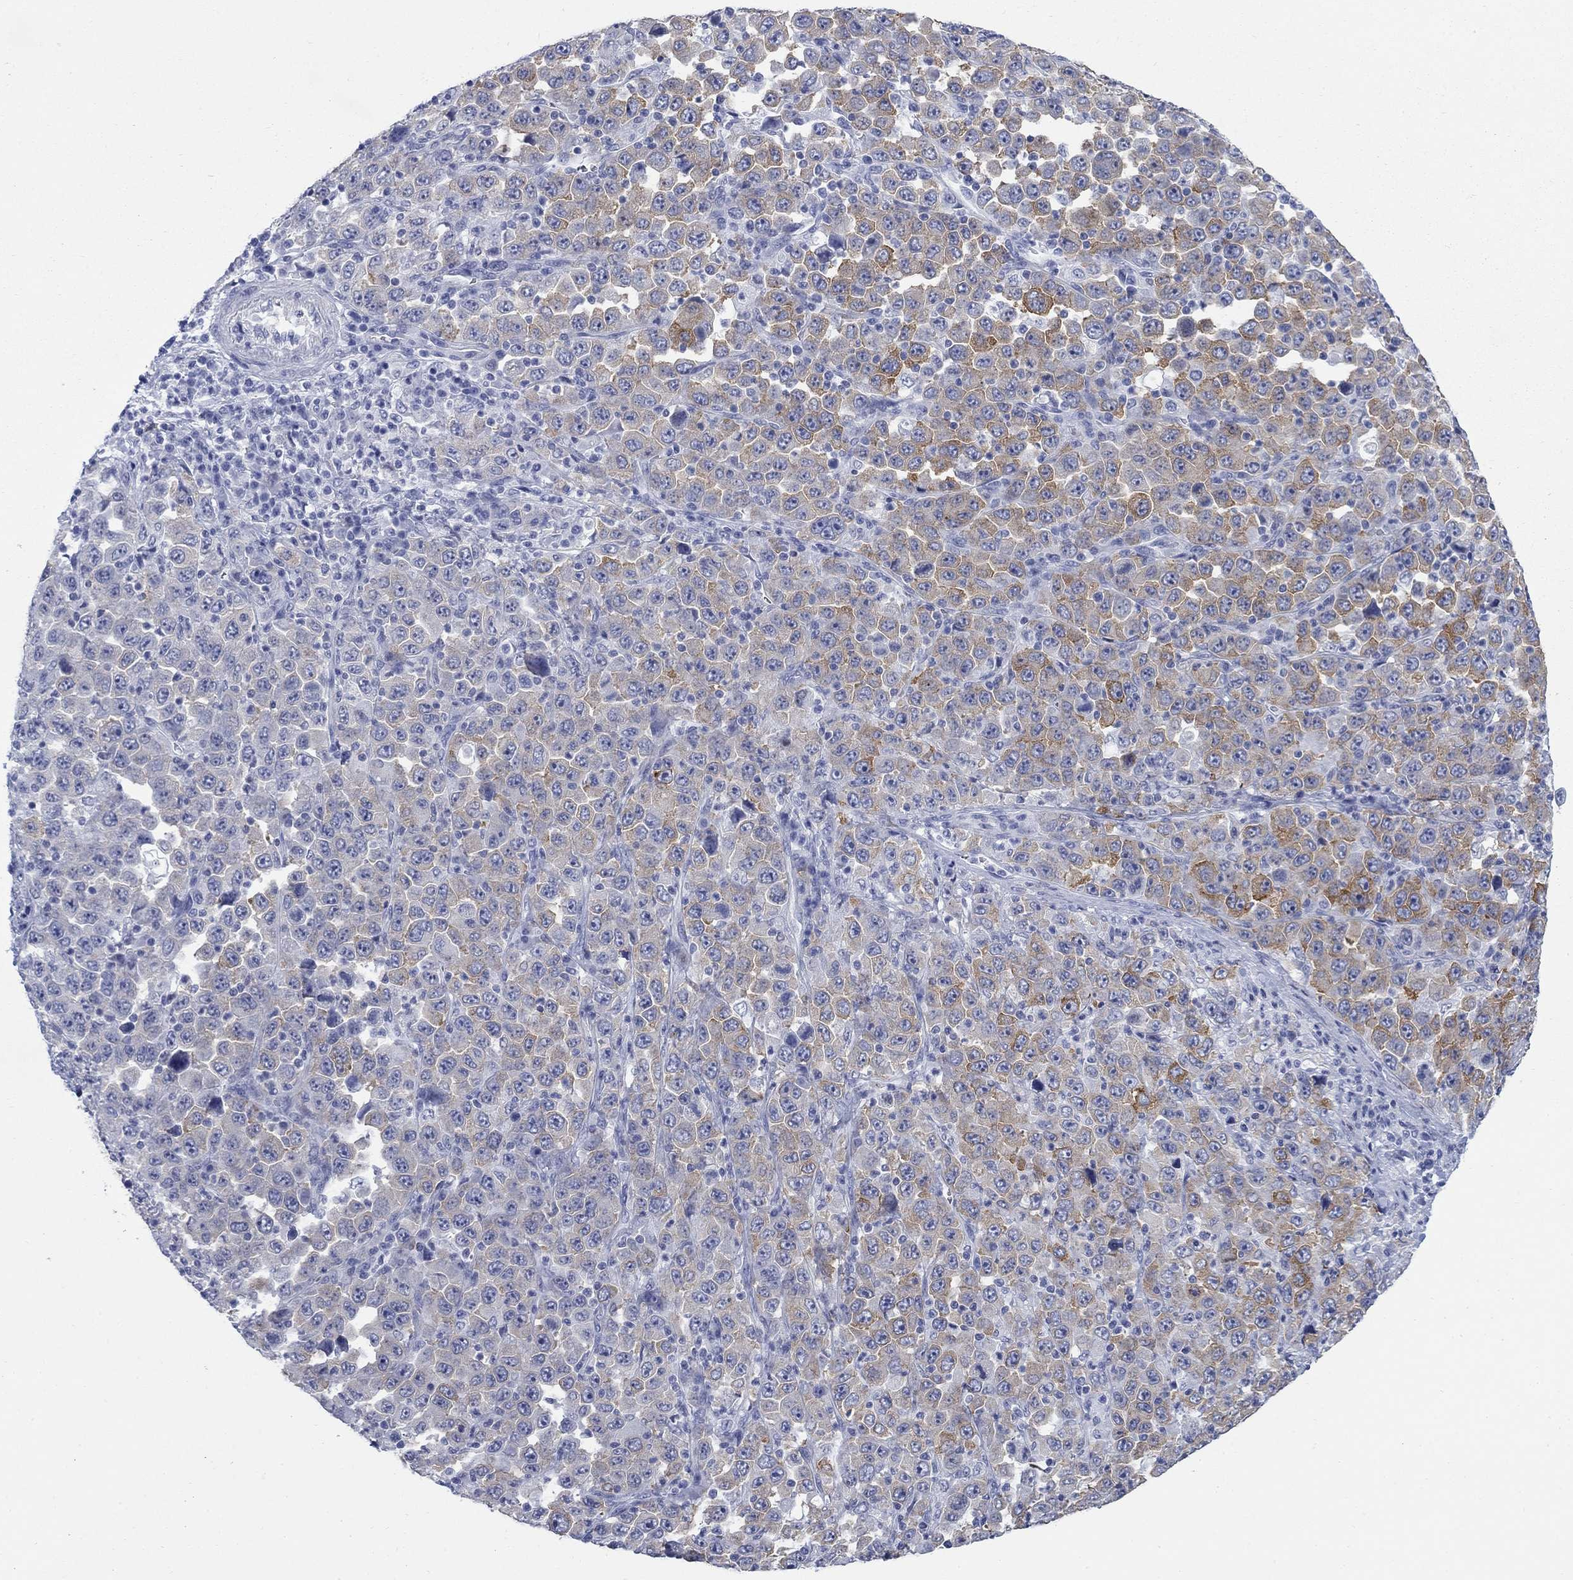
{"staining": {"intensity": "moderate", "quantity": "<25%", "location": "cytoplasmic/membranous"}, "tissue": "stomach cancer", "cell_type": "Tumor cells", "image_type": "cancer", "snomed": [{"axis": "morphology", "description": "Normal tissue, NOS"}, {"axis": "morphology", "description": "Adenocarcinoma, NOS"}, {"axis": "topography", "description": "Stomach, upper"}, {"axis": "topography", "description": "Stomach"}], "caption": "Approximately <25% of tumor cells in adenocarcinoma (stomach) demonstrate moderate cytoplasmic/membranous protein expression as visualized by brown immunohistochemical staining.", "gene": "IGF2BP3", "patient": {"sex": "male", "age": 59}}